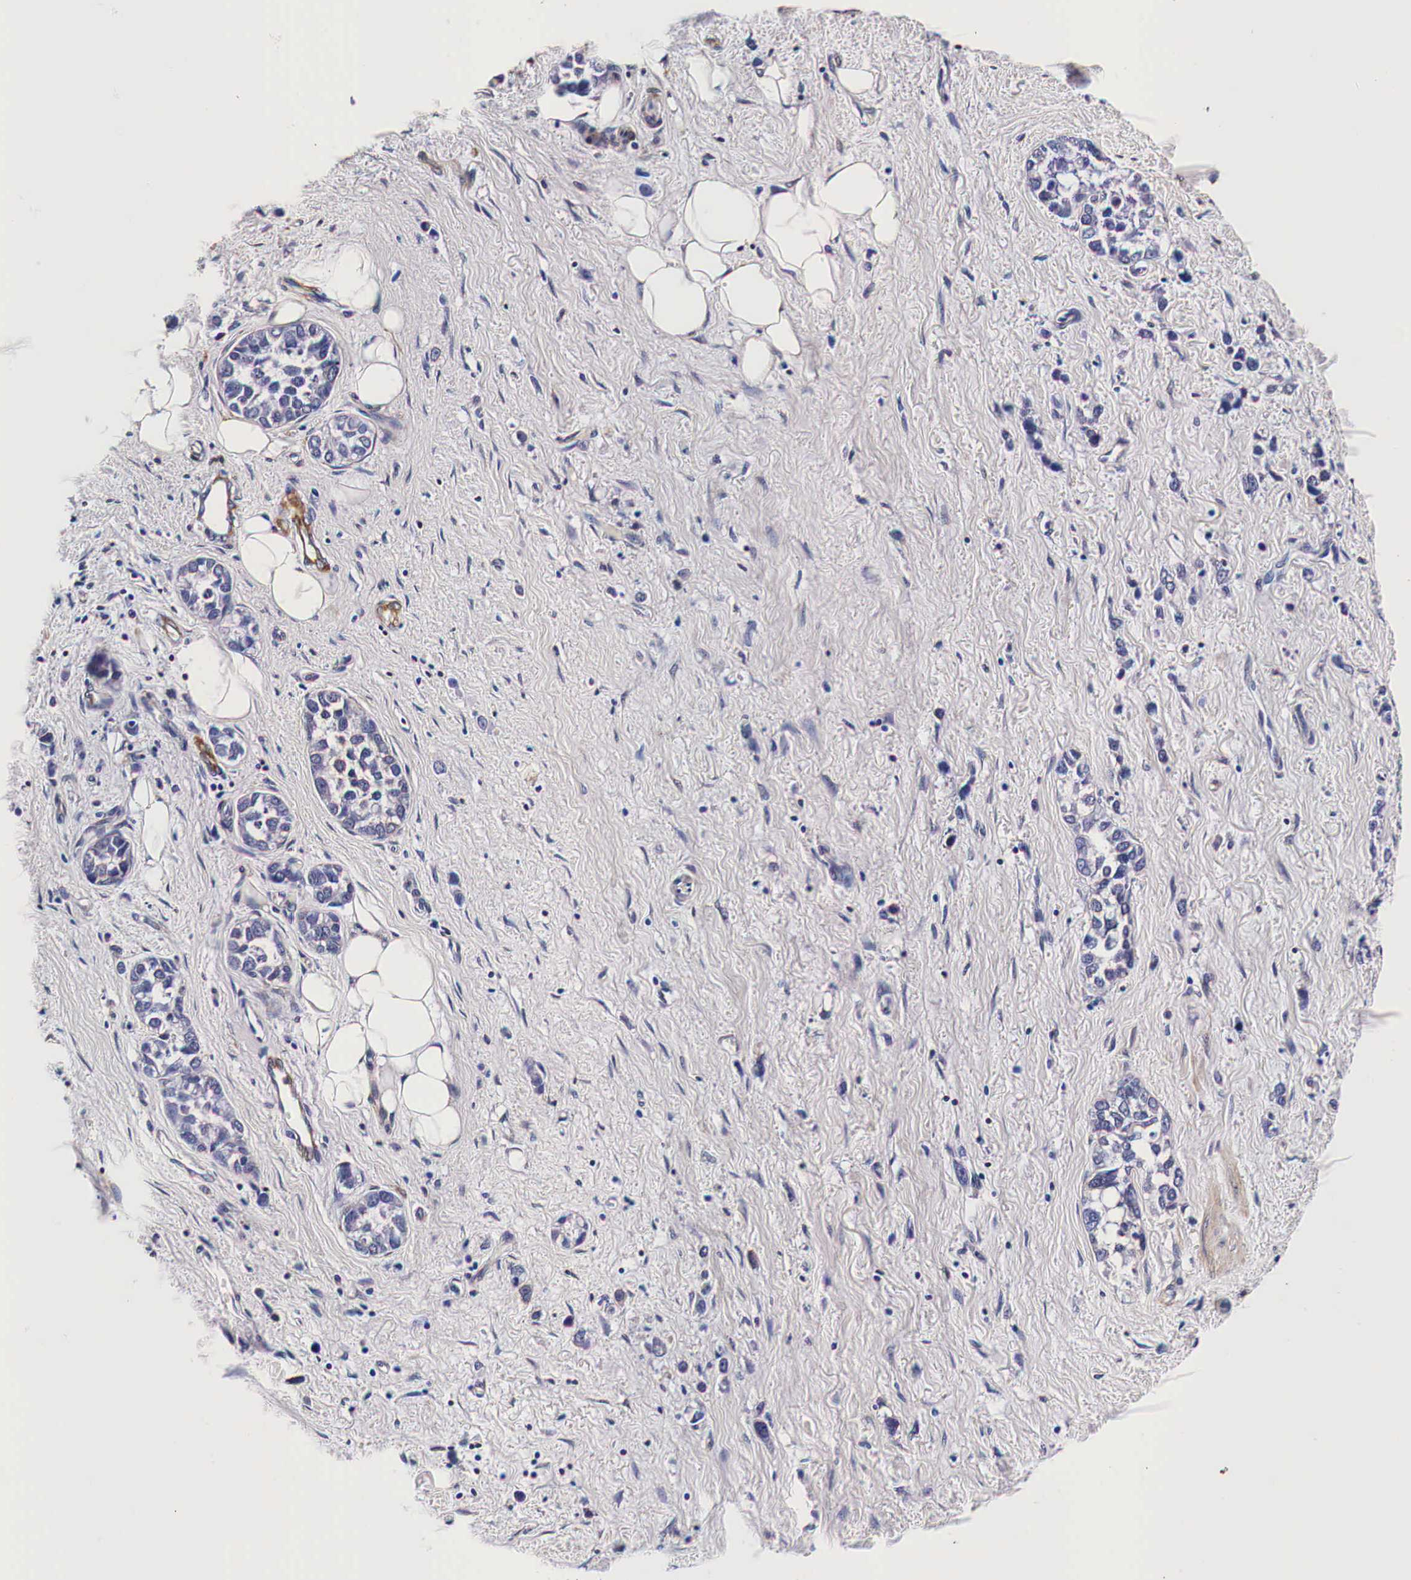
{"staining": {"intensity": "negative", "quantity": "none", "location": "none"}, "tissue": "stomach cancer", "cell_type": "Tumor cells", "image_type": "cancer", "snomed": [{"axis": "morphology", "description": "Adenocarcinoma, NOS"}, {"axis": "topography", "description": "Stomach, upper"}], "caption": "IHC image of neoplastic tissue: adenocarcinoma (stomach) stained with DAB demonstrates no significant protein staining in tumor cells. Nuclei are stained in blue.", "gene": "HSPB1", "patient": {"sex": "male", "age": 76}}